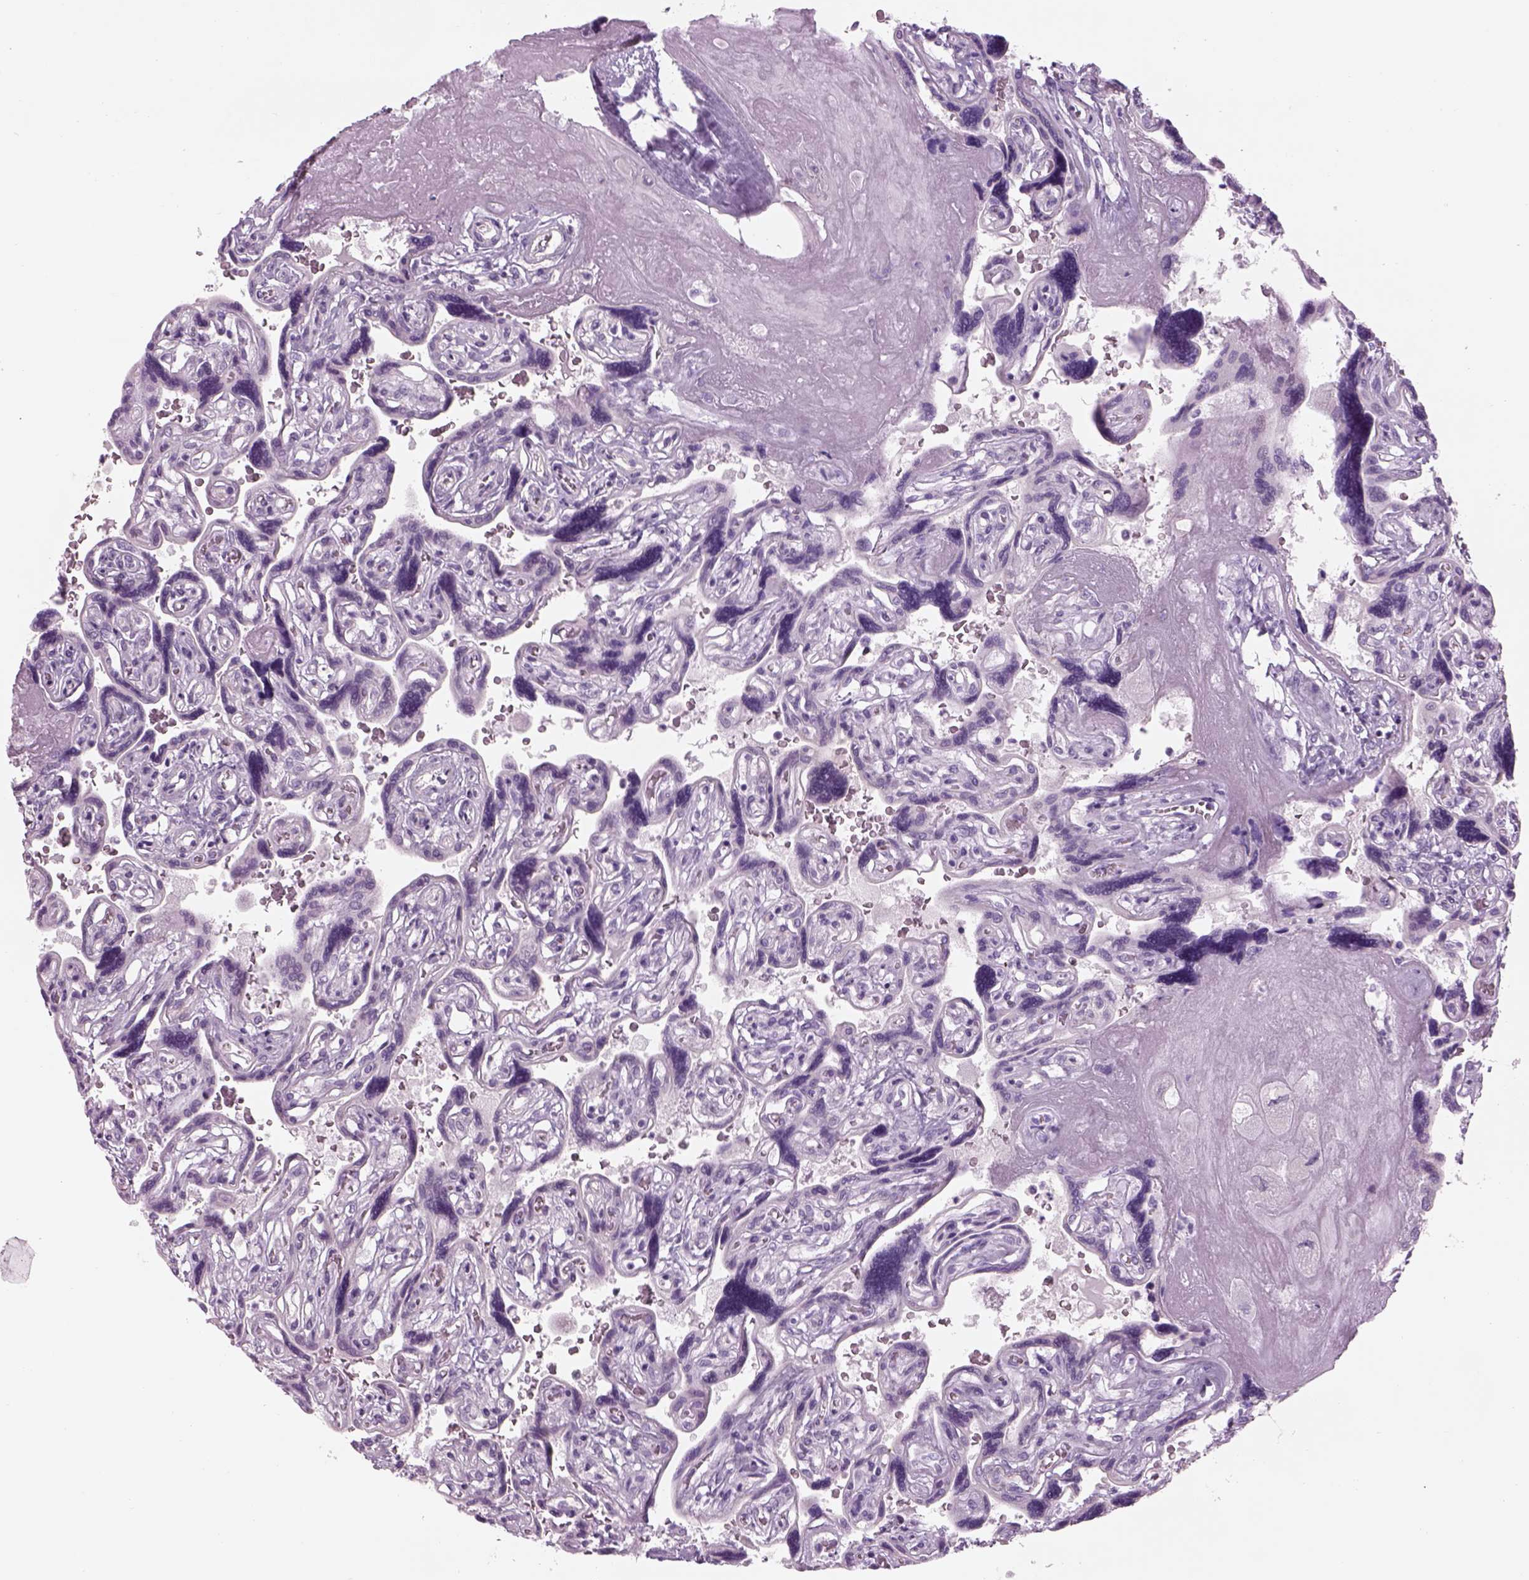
{"staining": {"intensity": "negative", "quantity": "none", "location": "none"}, "tissue": "placenta", "cell_type": "Decidual cells", "image_type": "normal", "snomed": [{"axis": "morphology", "description": "Normal tissue, NOS"}, {"axis": "topography", "description": "Placenta"}], "caption": "DAB immunohistochemical staining of normal placenta displays no significant staining in decidual cells.", "gene": "GAS2L2", "patient": {"sex": "female", "age": 32}}